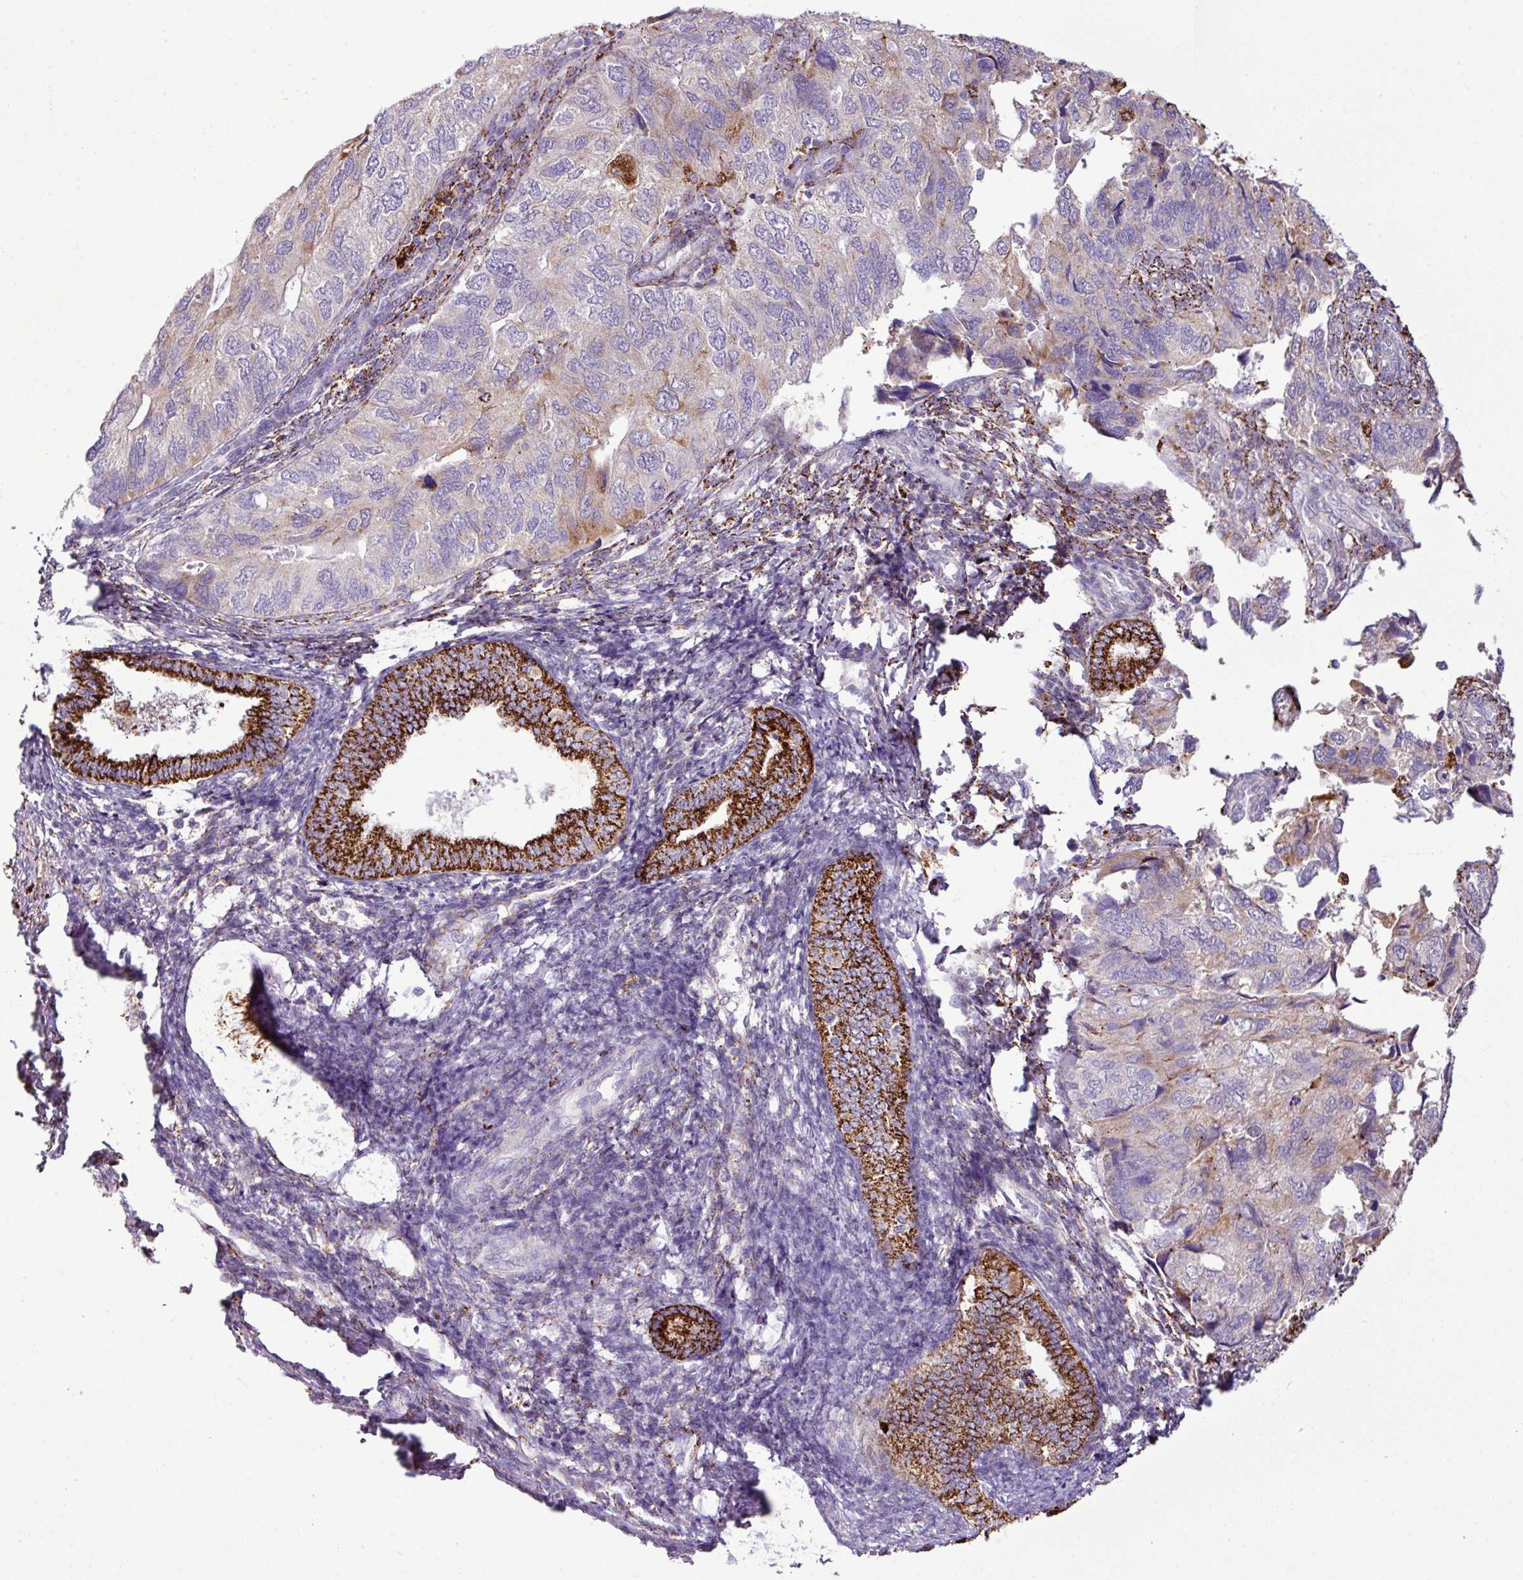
{"staining": {"intensity": "moderate", "quantity": "<25%", "location": "cytoplasmic/membranous"}, "tissue": "endometrial cancer", "cell_type": "Tumor cells", "image_type": "cancer", "snomed": [{"axis": "morphology", "description": "Carcinoma, NOS"}, {"axis": "topography", "description": "Uterus"}], "caption": "DAB (3,3'-diaminobenzidine) immunohistochemical staining of human endometrial cancer (carcinoma) displays moderate cytoplasmic/membranous protein staining in approximately <25% of tumor cells. (brown staining indicates protein expression, while blue staining denotes nuclei).", "gene": "SGPP1", "patient": {"sex": "female", "age": 76}}